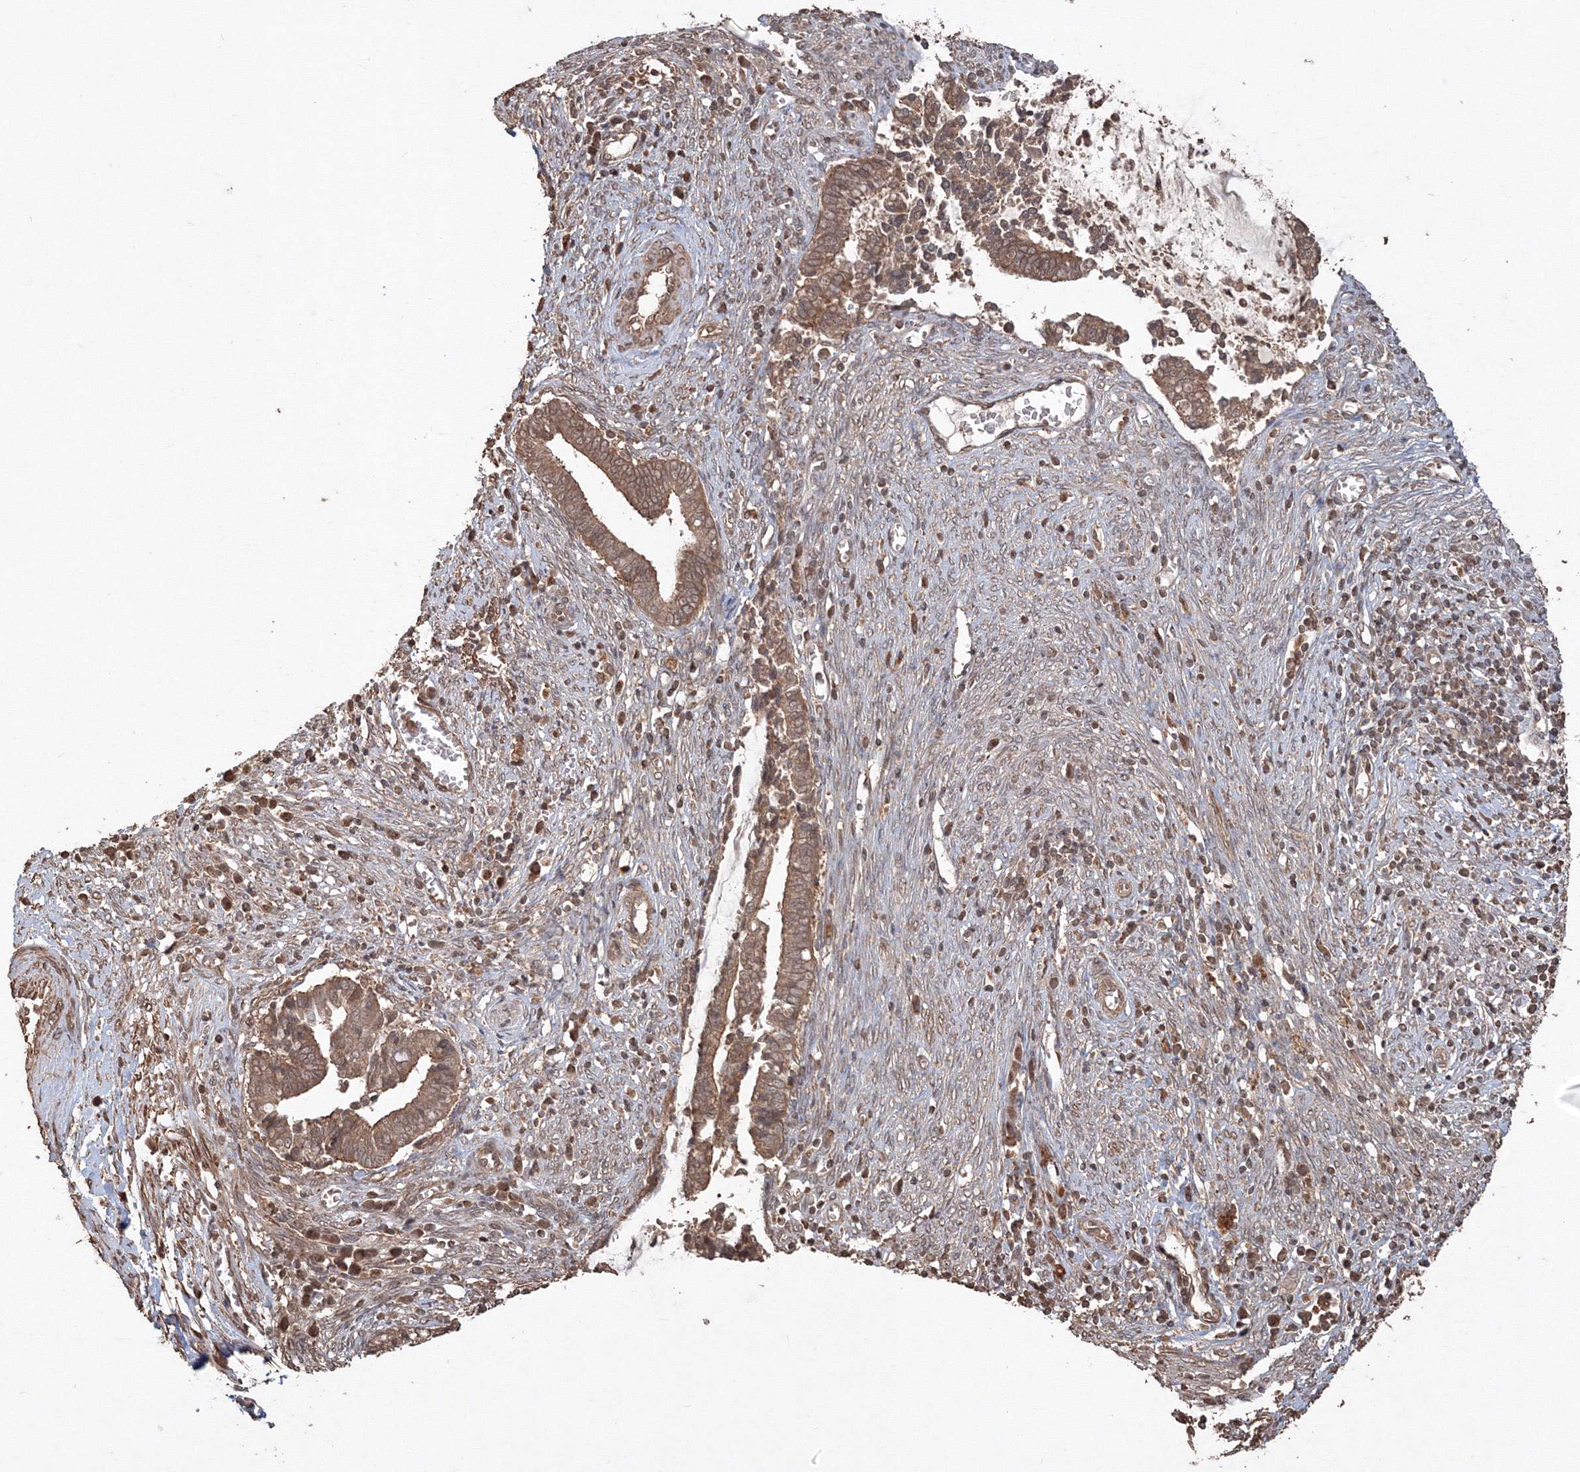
{"staining": {"intensity": "moderate", "quantity": ">75%", "location": "cytoplasmic/membranous"}, "tissue": "cervical cancer", "cell_type": "Tumor cells", "image_type": "cancer", "snomed": [{"axis": "morphology", "description": "Adenocarcinoma, NOS"}, {"axis": "topography", "description": "Cervix"}], "caption": "Immunohistochemical staining of human adenocarcinoma (cervical) displays moderate cytoplasmic/membranous protein positivity in approximately >75% of tumor cells.", "gene": "CCDC122", "patient": {"sex": "female", "age": 44}}